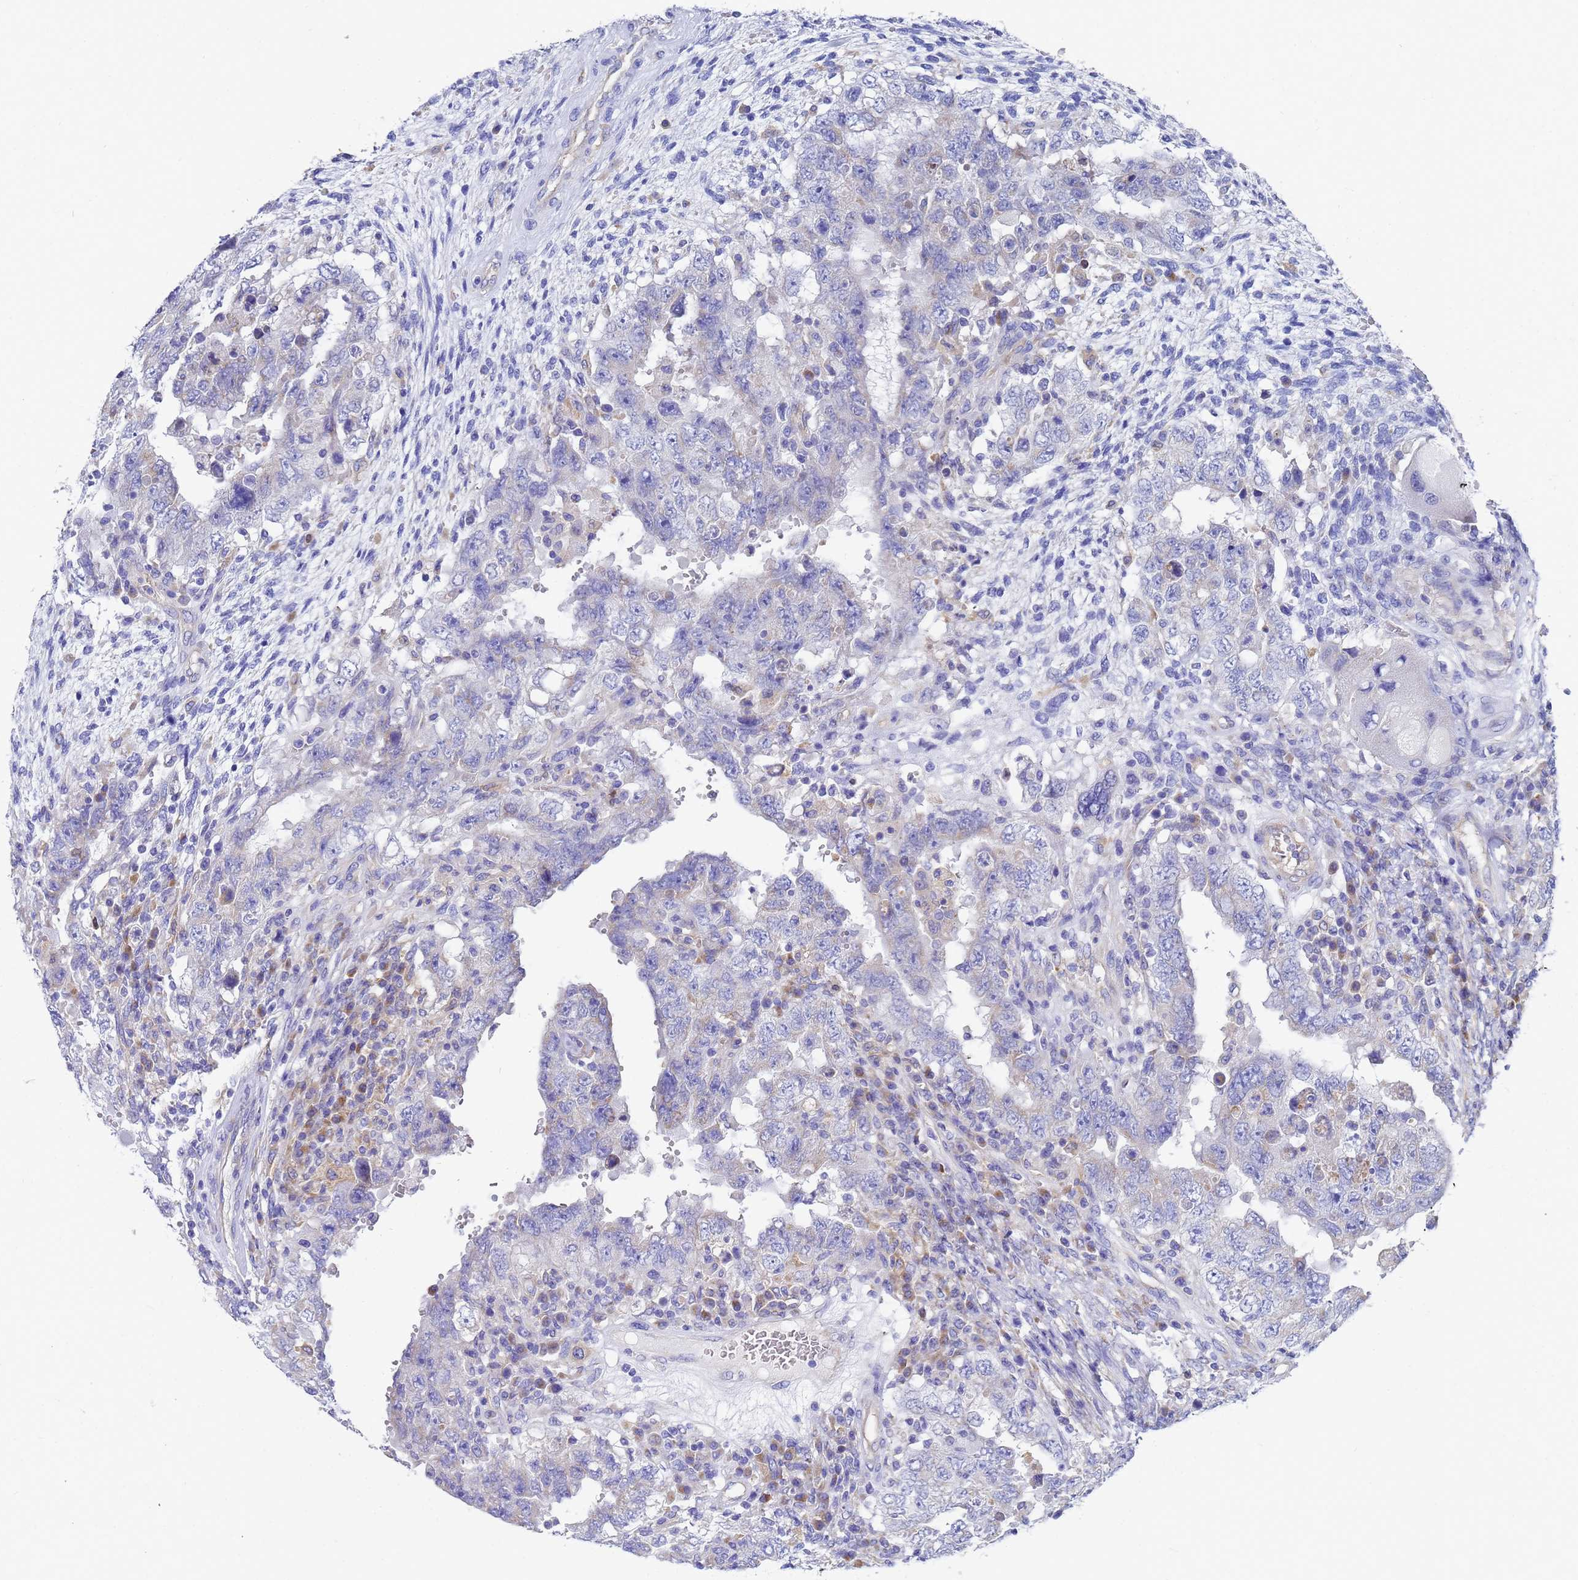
{"staining": {"intensity": "negative", "quantity": "none", "location": "none"}, "tissue": "testis cancer", "cell_type": "Tumor cells", "image_type": "cancer", "snomed": [{"axis": "morphology", "description": "Carcinoma, Embryonal, NOS"}, {"axis": "topography", "description": "Testis"}], "caption": "High magnification brightfield microscopy of testis embryonal carcinoma stained with DAB (3,3'-diaminobenzidine) (brown) and counterstained with hematoxylin (blue): tumor cells show no significant positivity. Nuclei are stained in blue.", "gene": "TM4SF4", "patient": {"sex": "male", "age": 26}}